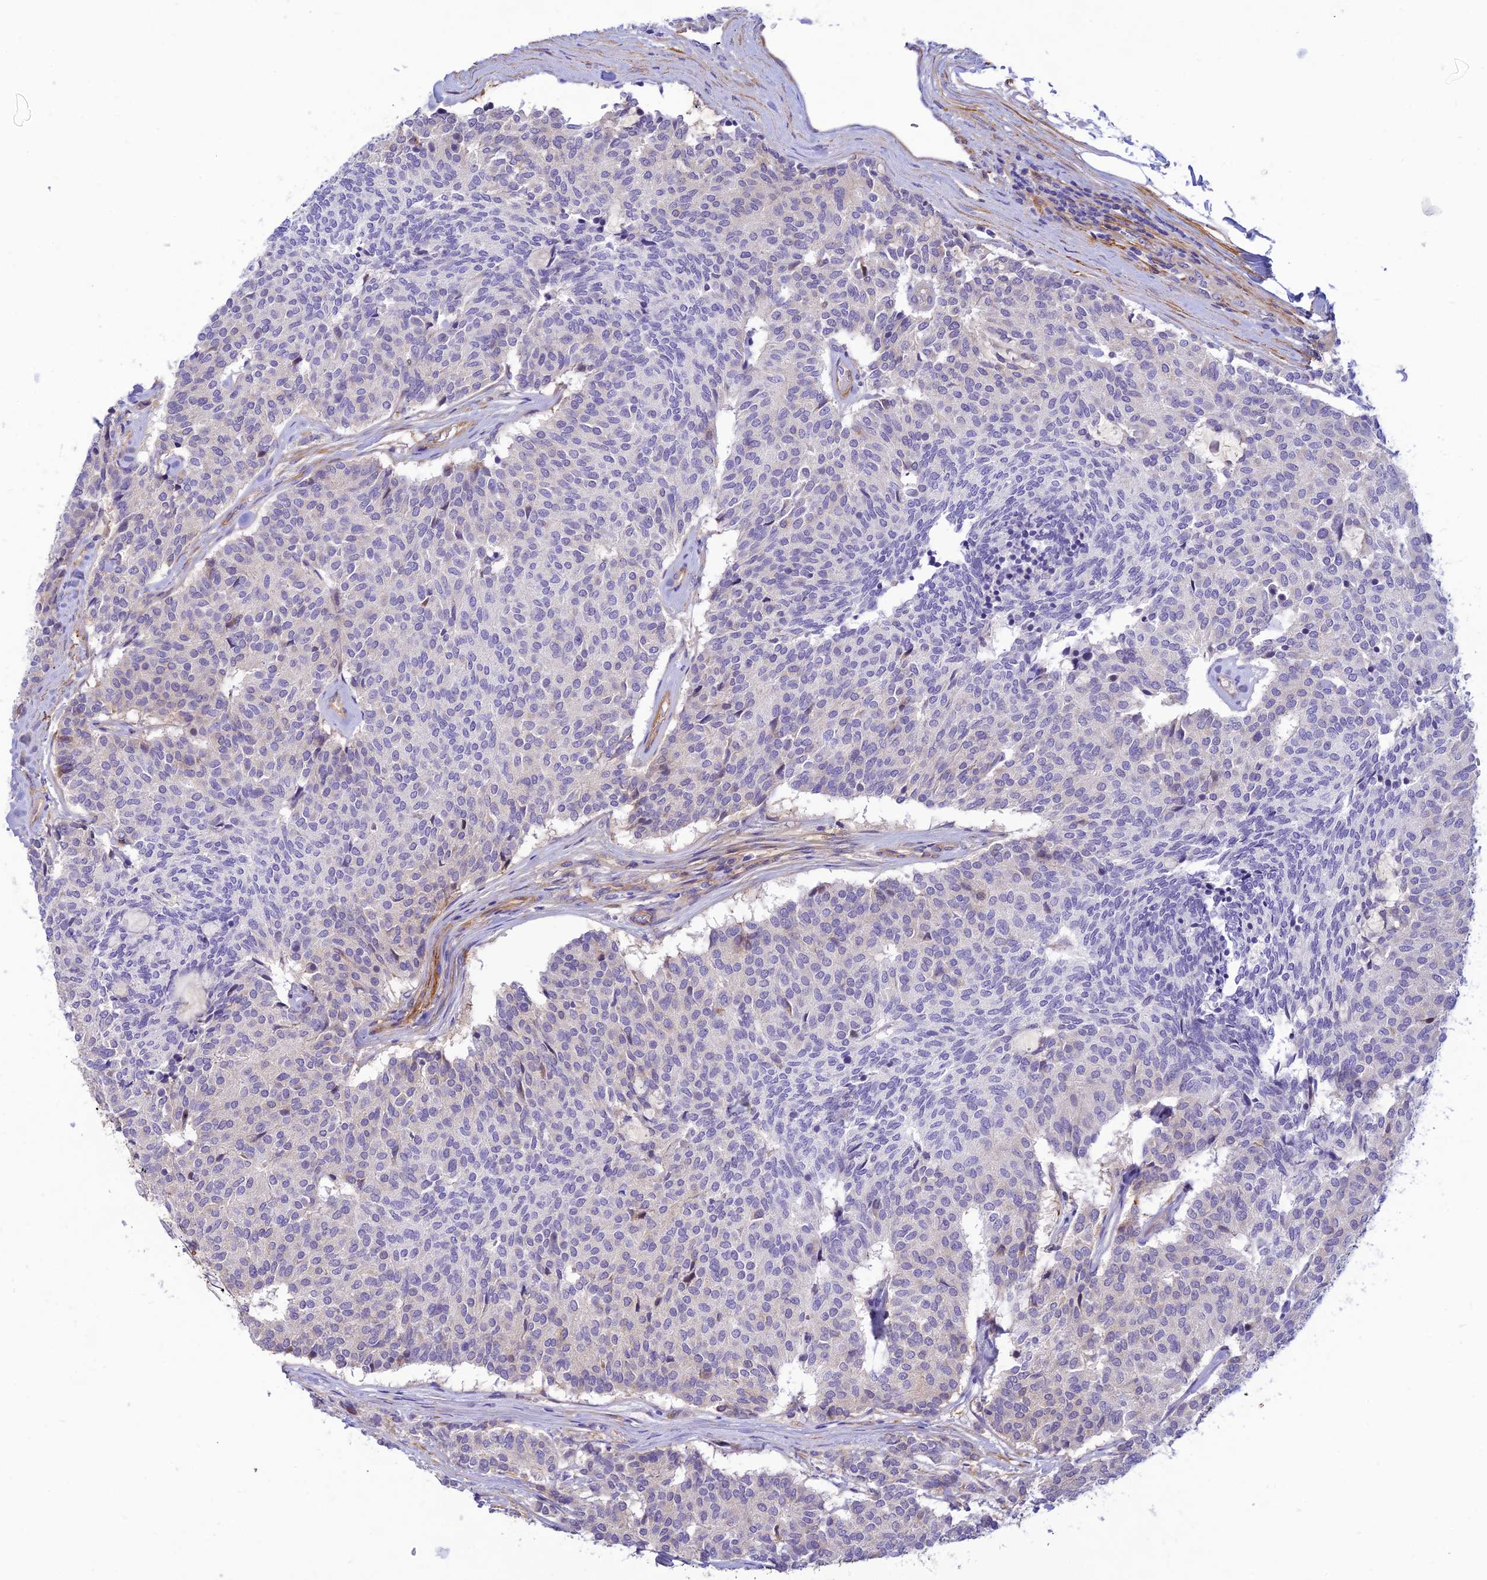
{"staining": {"intensity": "negative", "quantity": "none", "location": "none"}, "tissue": "carcinoid", "cell_type": "Tumor cells", "image_type": "cancer", "snomed": [{"axis": "morphology", "description": "Carcinoid, malignant, NOS"}, {"axis": "topography", "description": "Pancreas"}], "caption": "A micrograph of human carcinoid is negative for staining in tumor cells.", "gene": "FBXW4", "patient": {"sex": "female", "age": 54}}